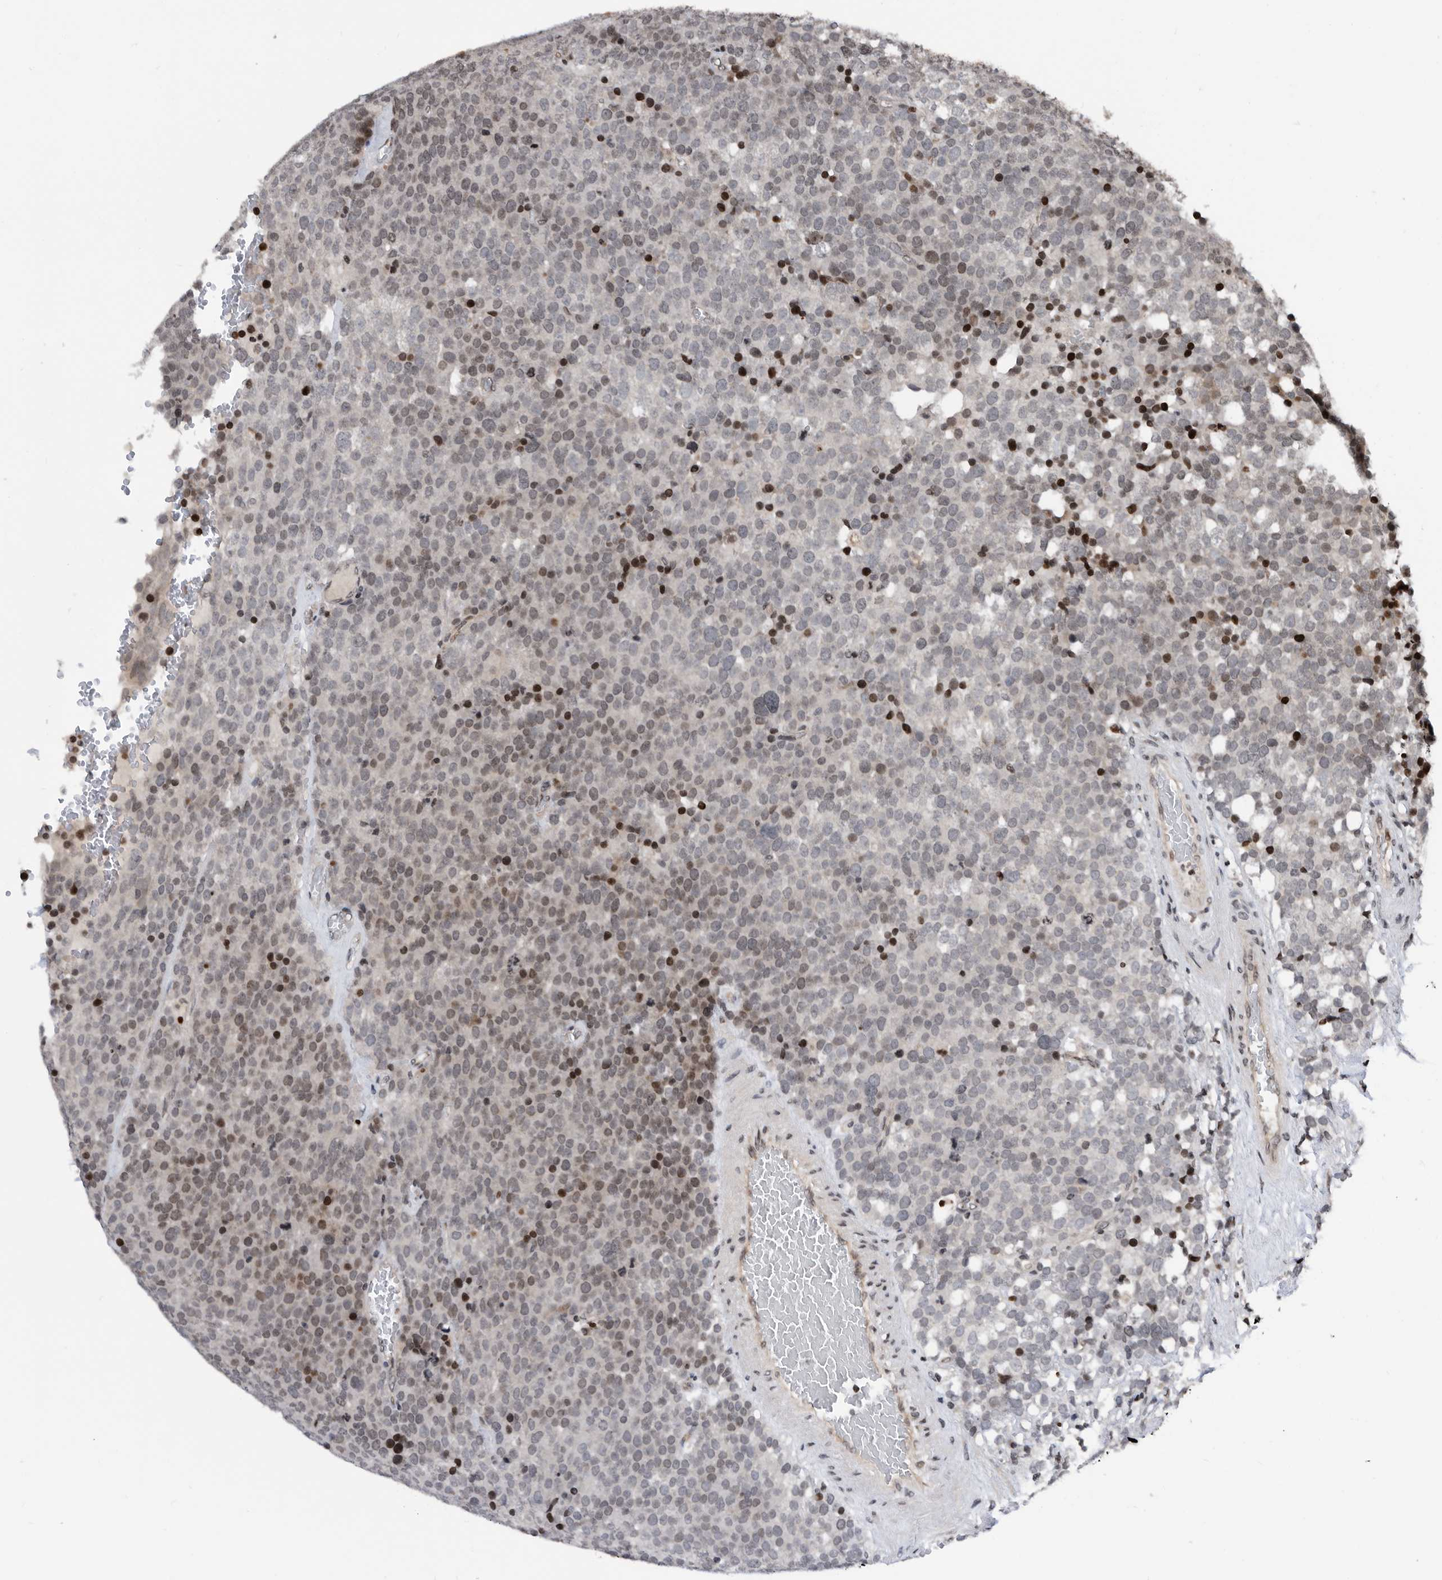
{"staining": {"intensity": "strong", "quantity": "<25%", "location": "nuclear"}, "tissue": "testis cancer", "cell_type": "Tumor cells", "image_type": "cancer", "snomed": [{"axis": "morphology", "description": "Seminoma, NOS"}, {"axis": "topography", "description": "Testis"}], "caption": "IHC photomicrograph of seminoma (testis) stained for a protein (brown), which reveals medium levels of strong nuclear expression in about <25% of tumor cells.", "gene": "SNRNP48", "patient": {"sex": "male", "age": 71}}